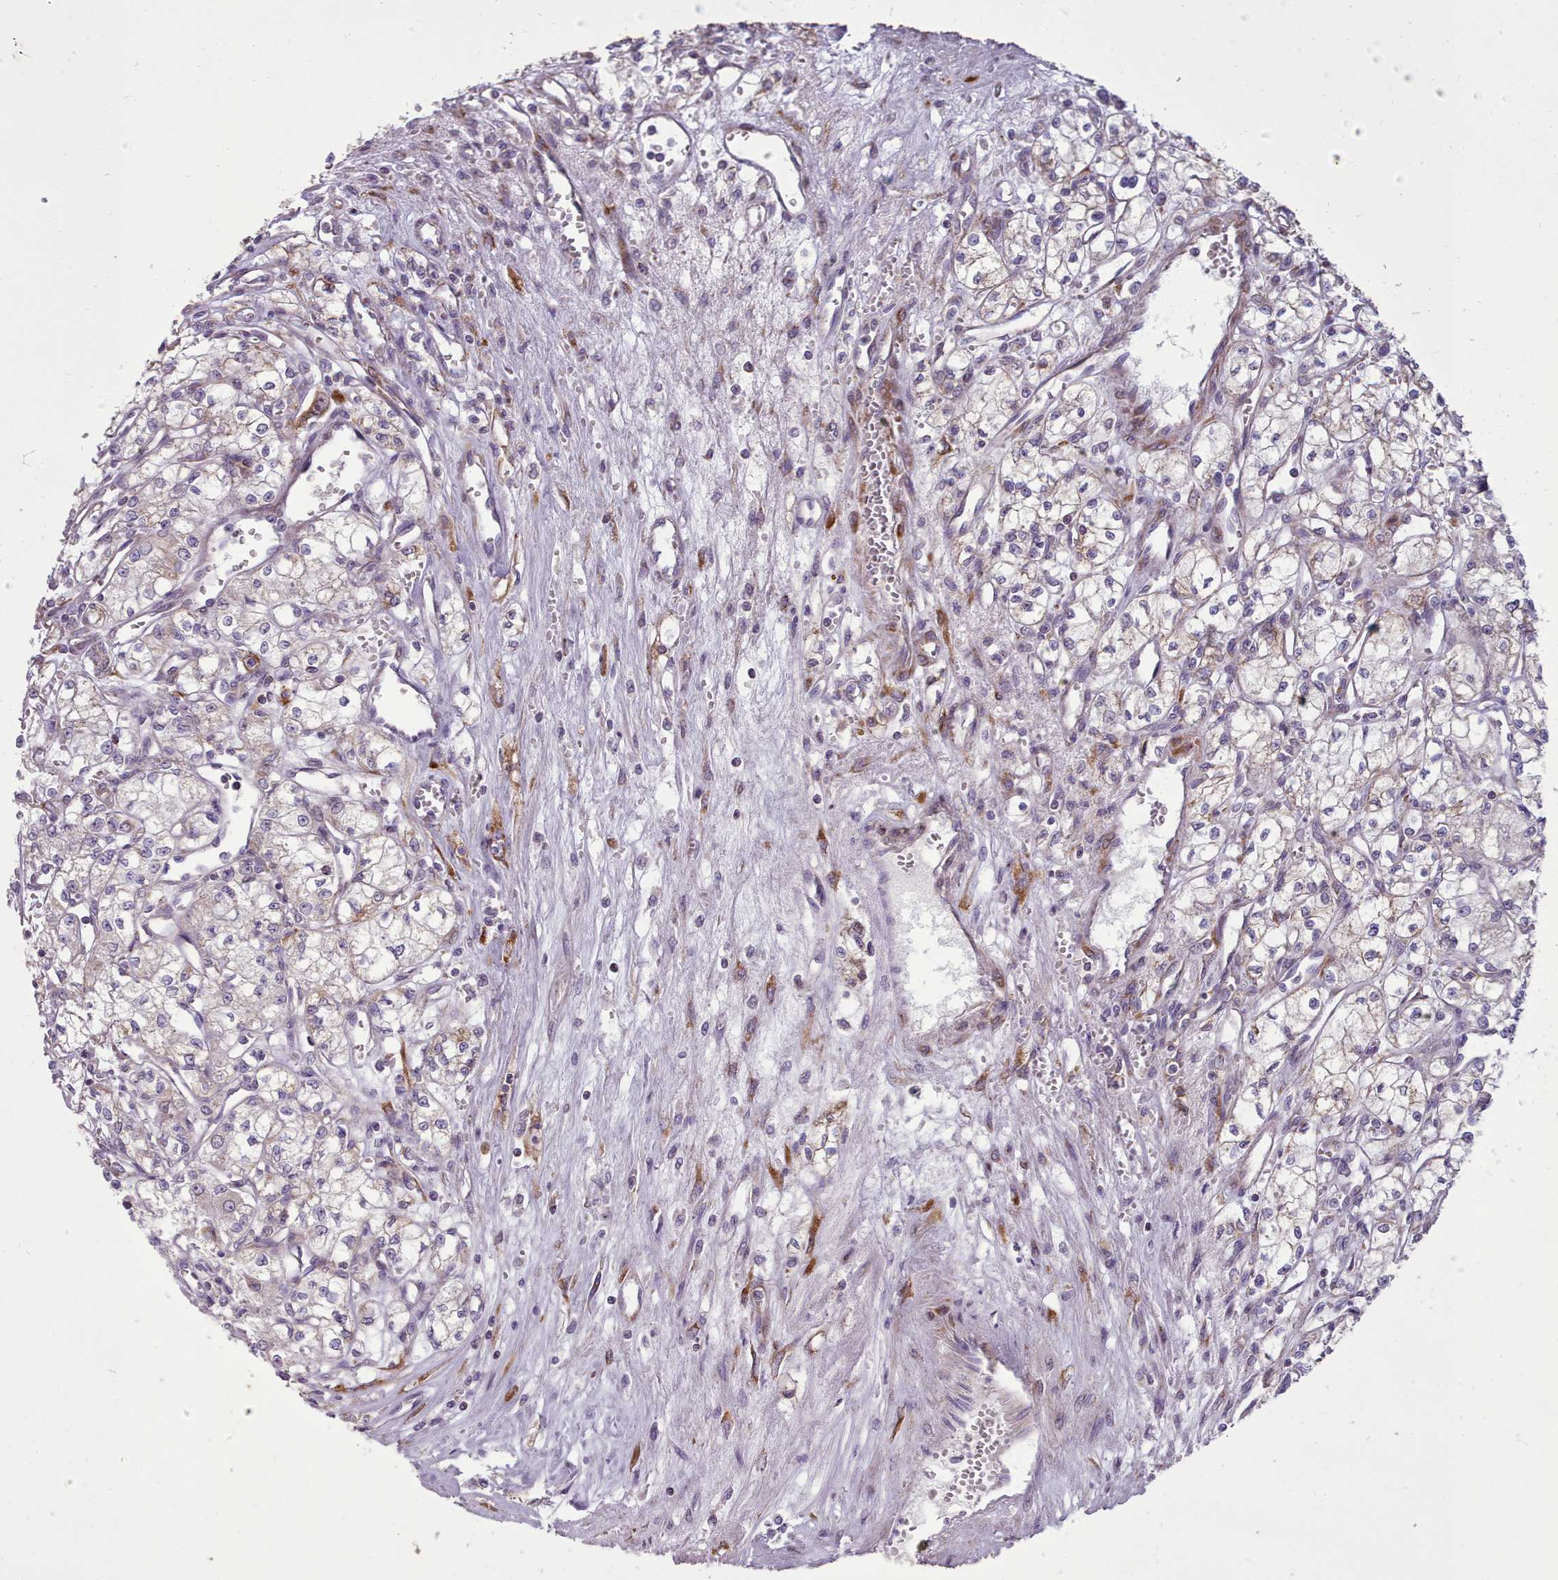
{"staining": {"intensity": "weak", "quantity": "<25%", "location": "cytoplasmic/membranous"}, "tissue": "renal cancer", "cell_type": "Tumor cells", "image_type": "cancer", "snomed": [{"axis": "morphology", "description": "Adenocarcinoma, NOS"}, {"axis": "topography", "description": "Kidney"}], "caption": "The IHC histopathology image has no significant staining in tumor cells of adenocarcinoma (renal) tissue.", "gene": "FKBP10", "patient": {"sex": "male", "age": 59}}